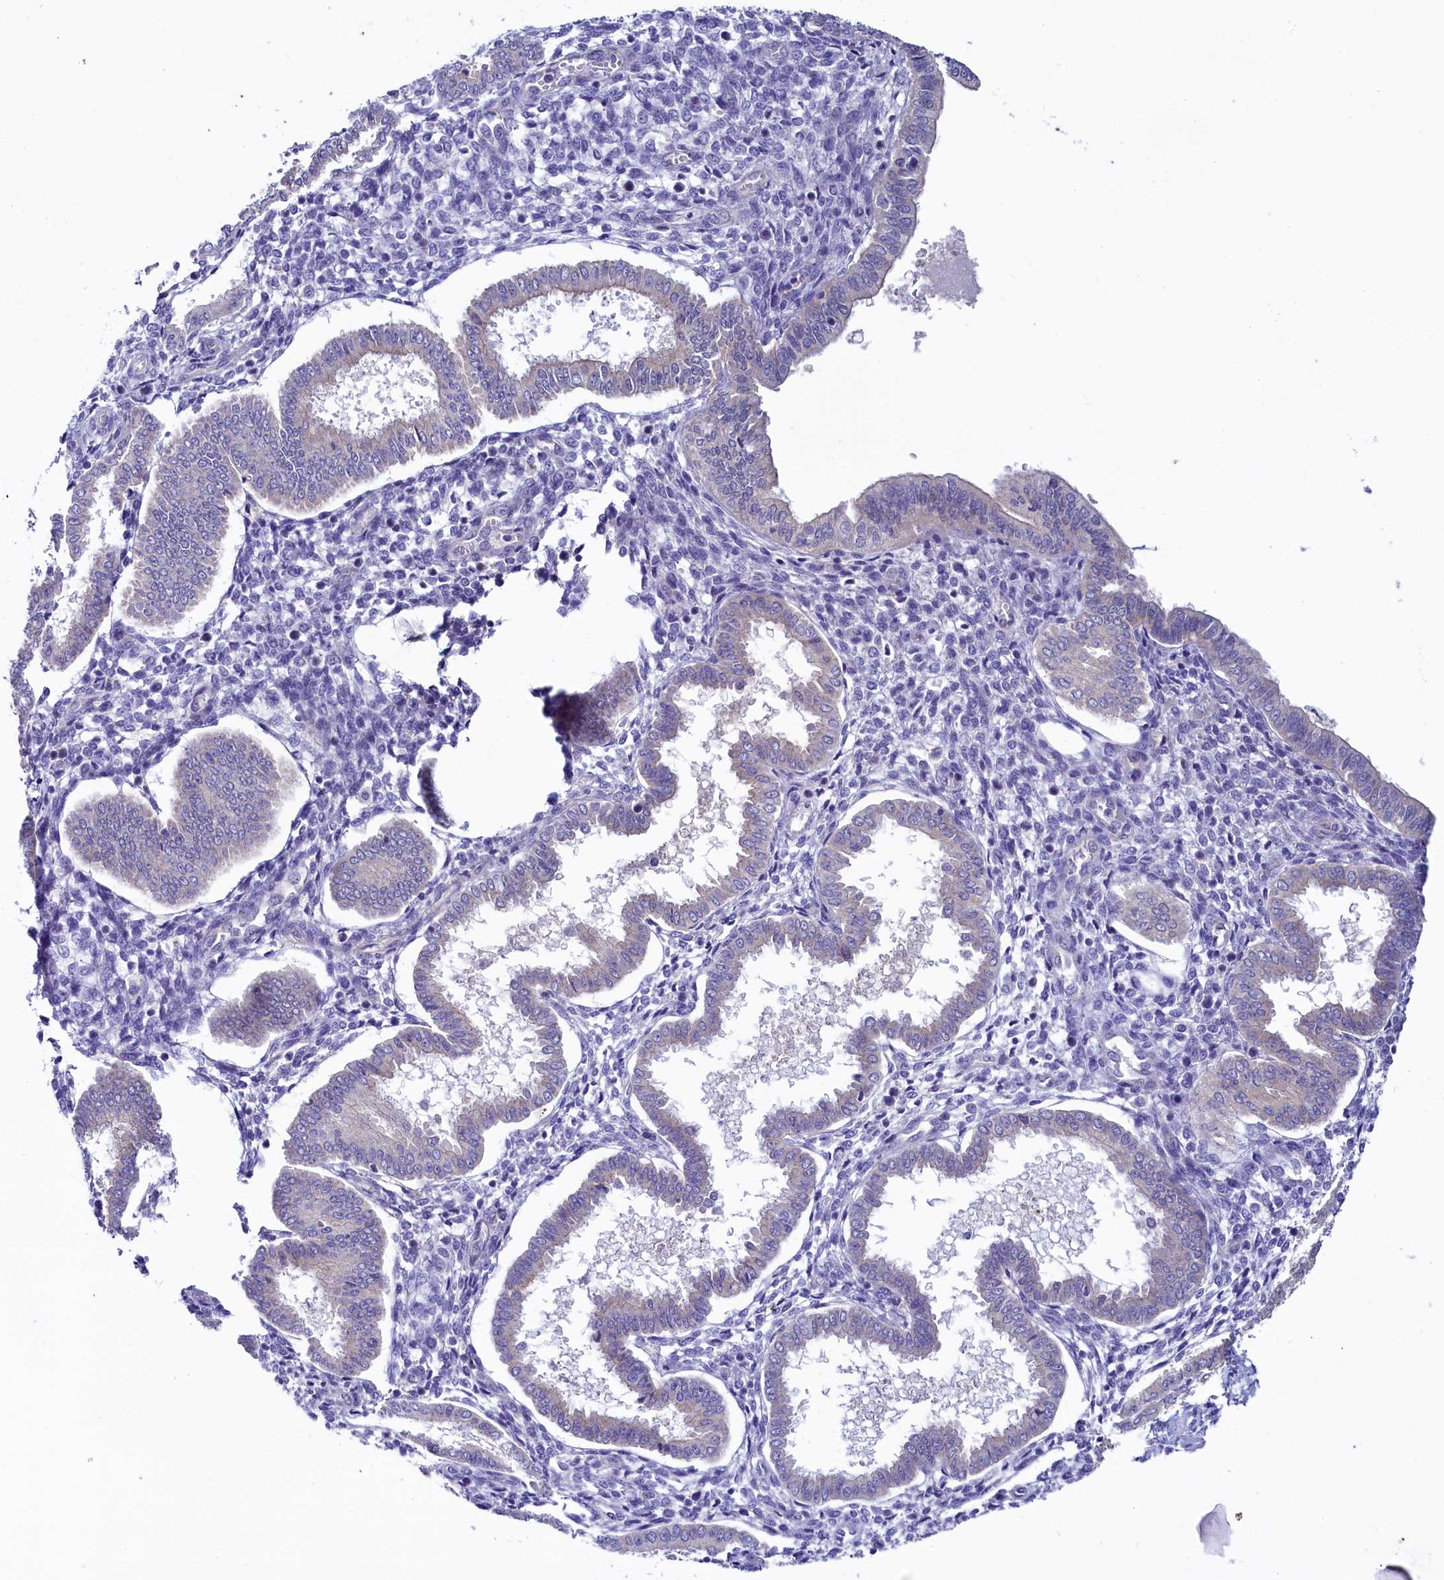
{"staining": {"intensity": "negative", "quantity": "none", "location": "none"}, "tissue": "endometrium", "cell_type": "Cells in endometrial stroma", "image_type": "normal", "snomed": [{"axis": "morphology", "description": "Normal tissue, NOS"}, {"axis": "topography", "description": "Endometrium"}], "caption": "The IHC photomicrograph has no significant expression in cells in endometrial stroma of endometrium.", "gene": "CIAPIN1", "patient": {"sex": "female", "age": 24}}